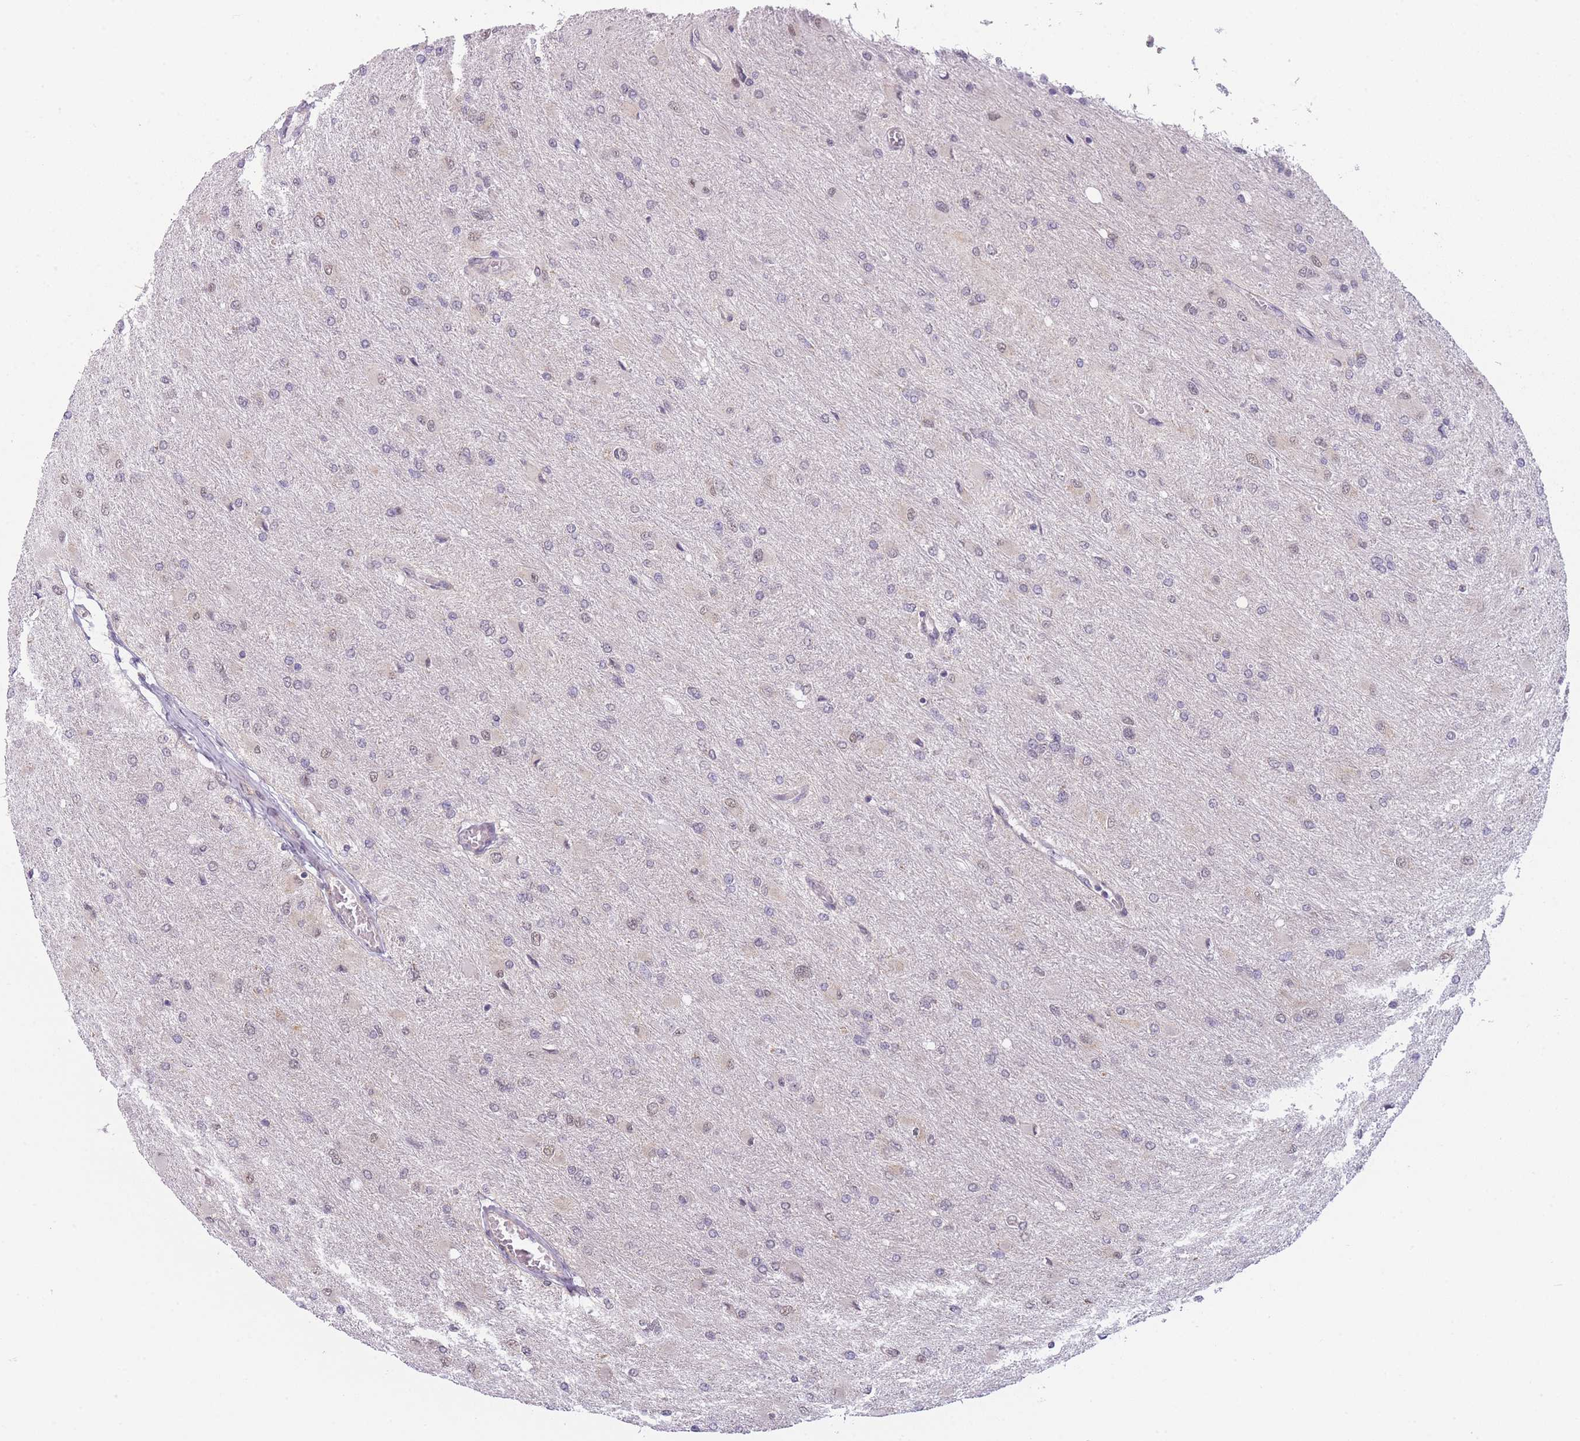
{"staining": {"intensity": "weak", "quantity": "<25%", "location": "nuclear"}, "tissue": "glioma", "cell_type": "Tumor cells", "image_type": "cancer", "snomed": [{"axis": "morphology", "description": "Glioma, malignant, High grade"}, {"axis": "topography", "description": "Cerebral cortex"}], "caption": "Immunohistochemical staining of human malignant glioma (high-grade) shows no significant staining in tumor cells. (Stains: DAB (3,3'-diaminobenzidine) immunohistochemistry (IHC) with hematoxylin counter stain, Microscopy: brightfield microscopy at high magnification).", "gene": "SIN3B", "patient": {"sex": "female", "age": 36}}